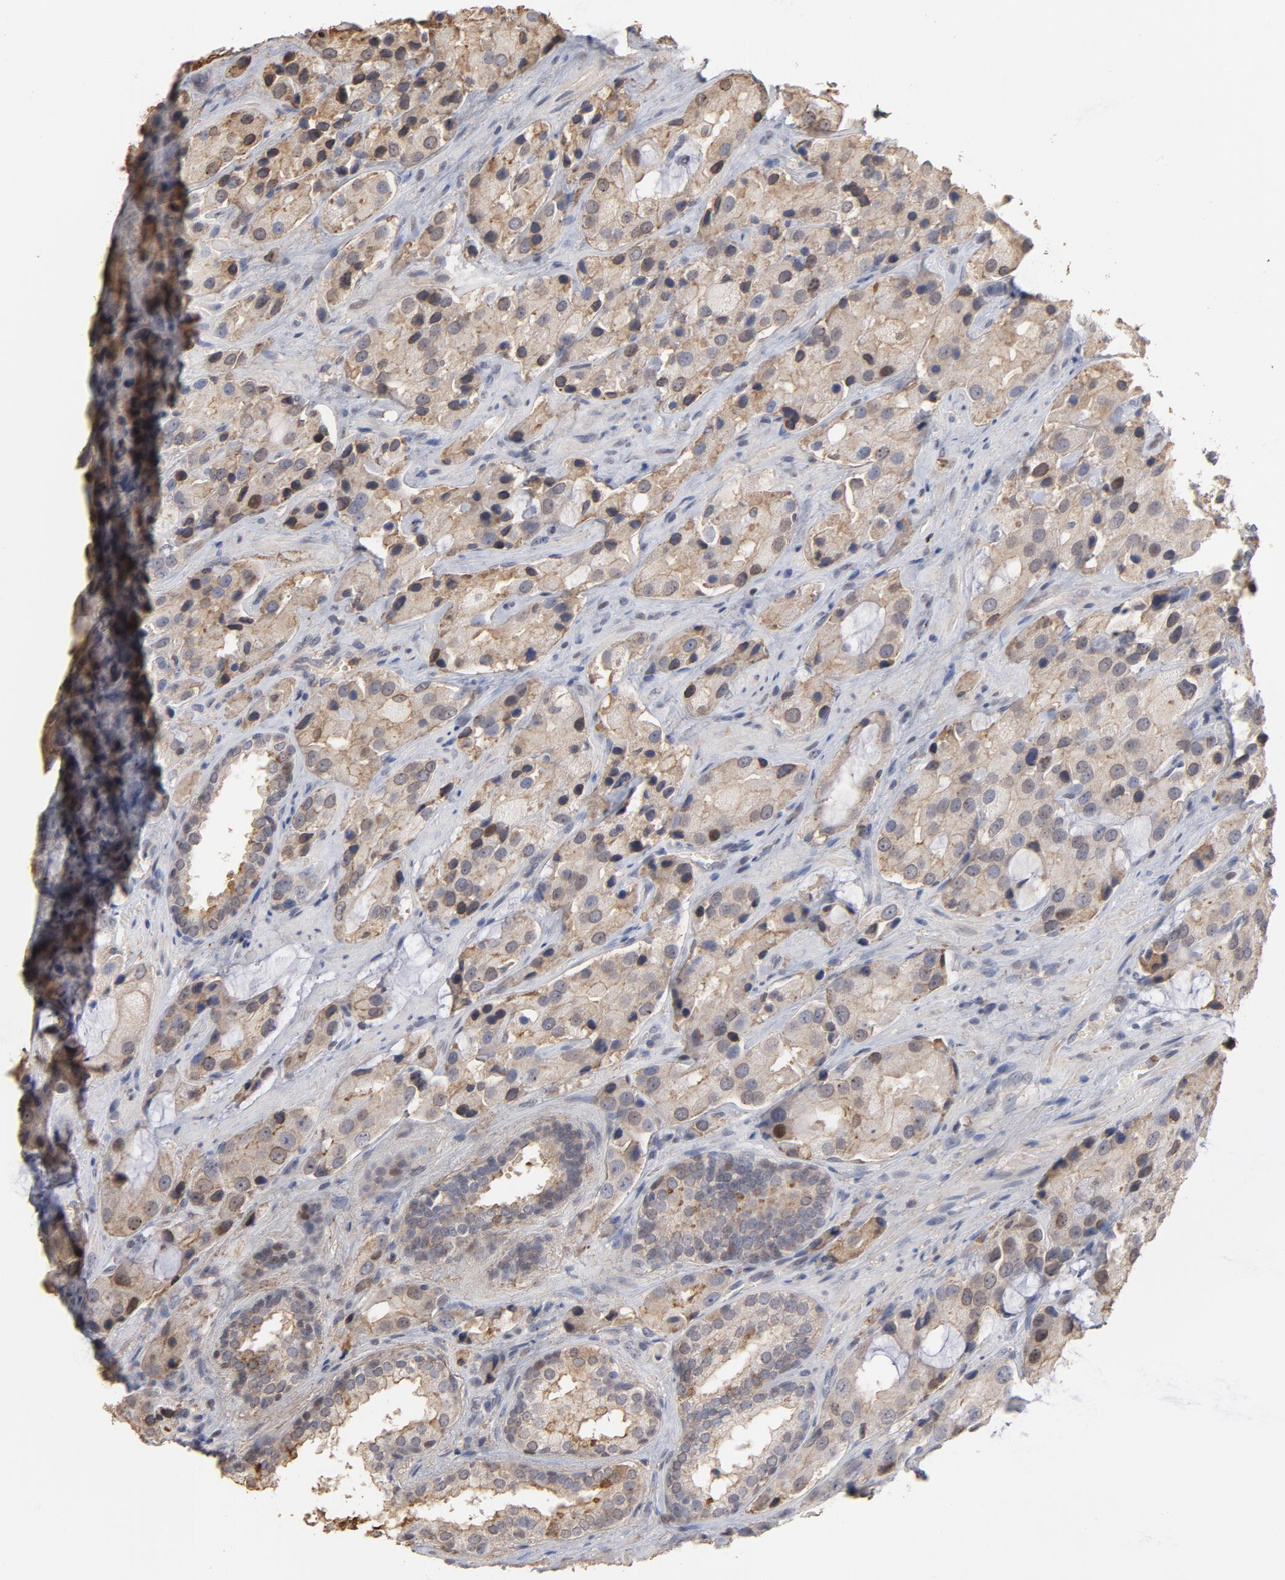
{"staining": {"intensity": "moderate", "quantity": ">75%", "location": "cytoplasmic/membranous,nuclear"}, "tissue": "prostate cancer", "cell_type": "Tumor cells", "image_type": "cancer", "snomed": [{"axis": "morphology", "description": "Adenocarcinoma, High grade"}, {"axis": "topography", "description": "Prostate"}], "caption": "IHC image of neoplastic tissue: high-grade adenocarcinoma (prostate) stained using immunohistochemistry (IHC) displays medium levels of moderate protein expression localized specifically in the cytoplasmic/membranous and nuclear of tumor cells, appearing as a cytoplasmic/membranous and nuclear brown color.", "gene": "PNMA1", "patient": {"sex": "male", "age": 70}}